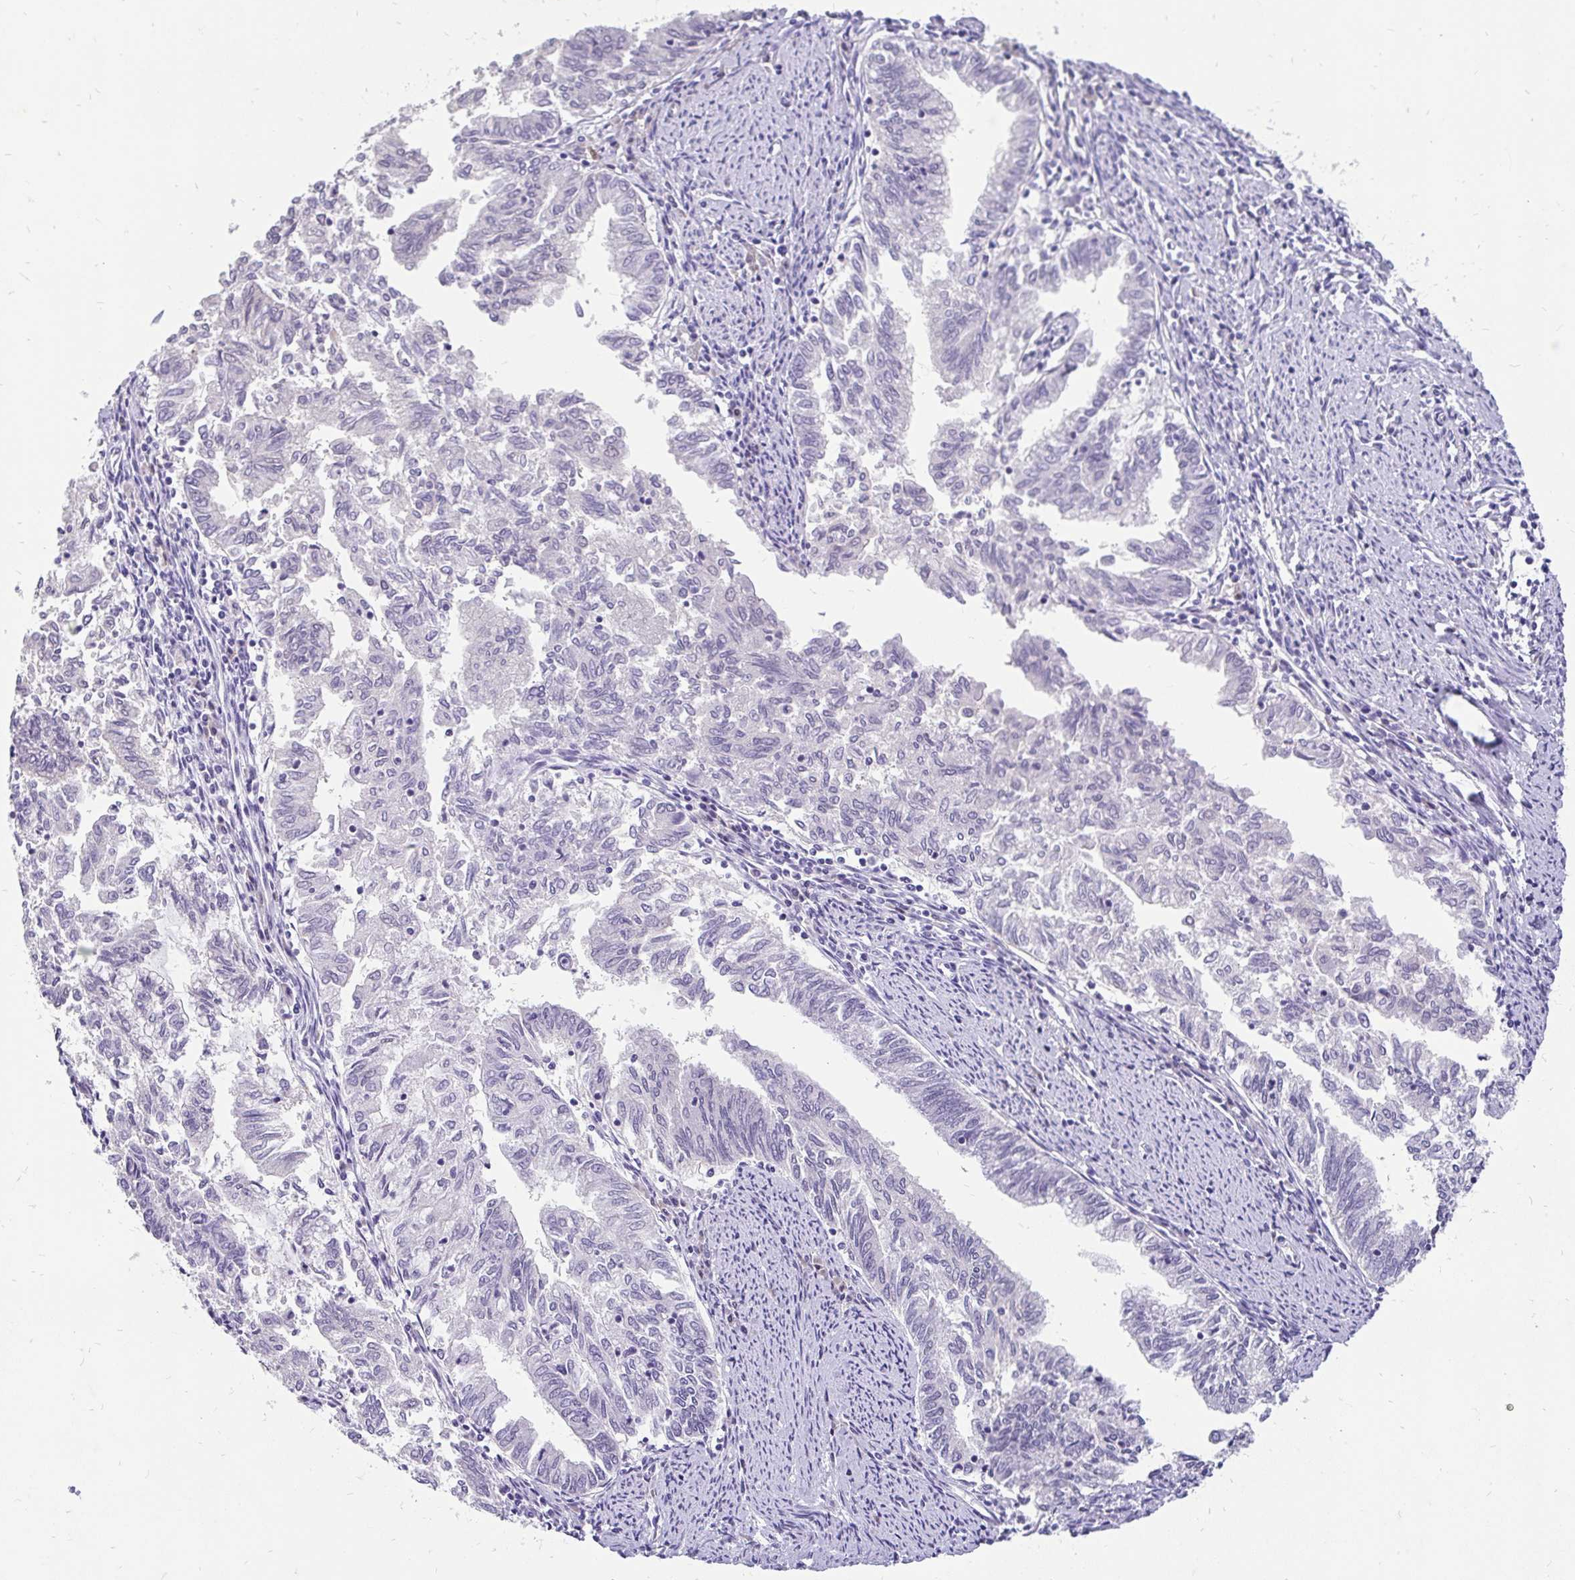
{"staining": {"intensity": "negative", "quantity": "none", "location": "none"}, "tissue": "endometrial cancer", "cell_type": "Tumor cells", "image_type": "cancer", "snomed": [{"axis": "morphology", "description": "Adenocarcinoma, NOS"}, {"axis": "topography", "description": "Endometrium"}], "caption": "An image of adenocarcinoma (endometrial) stained for a protein exhibits no brown staining in tumor cells. (Brightfield microscopy of DAB immunohistochemistry at high magnification).", "gene": "EML5", "patient": {"sex": "female", "age": 79}}